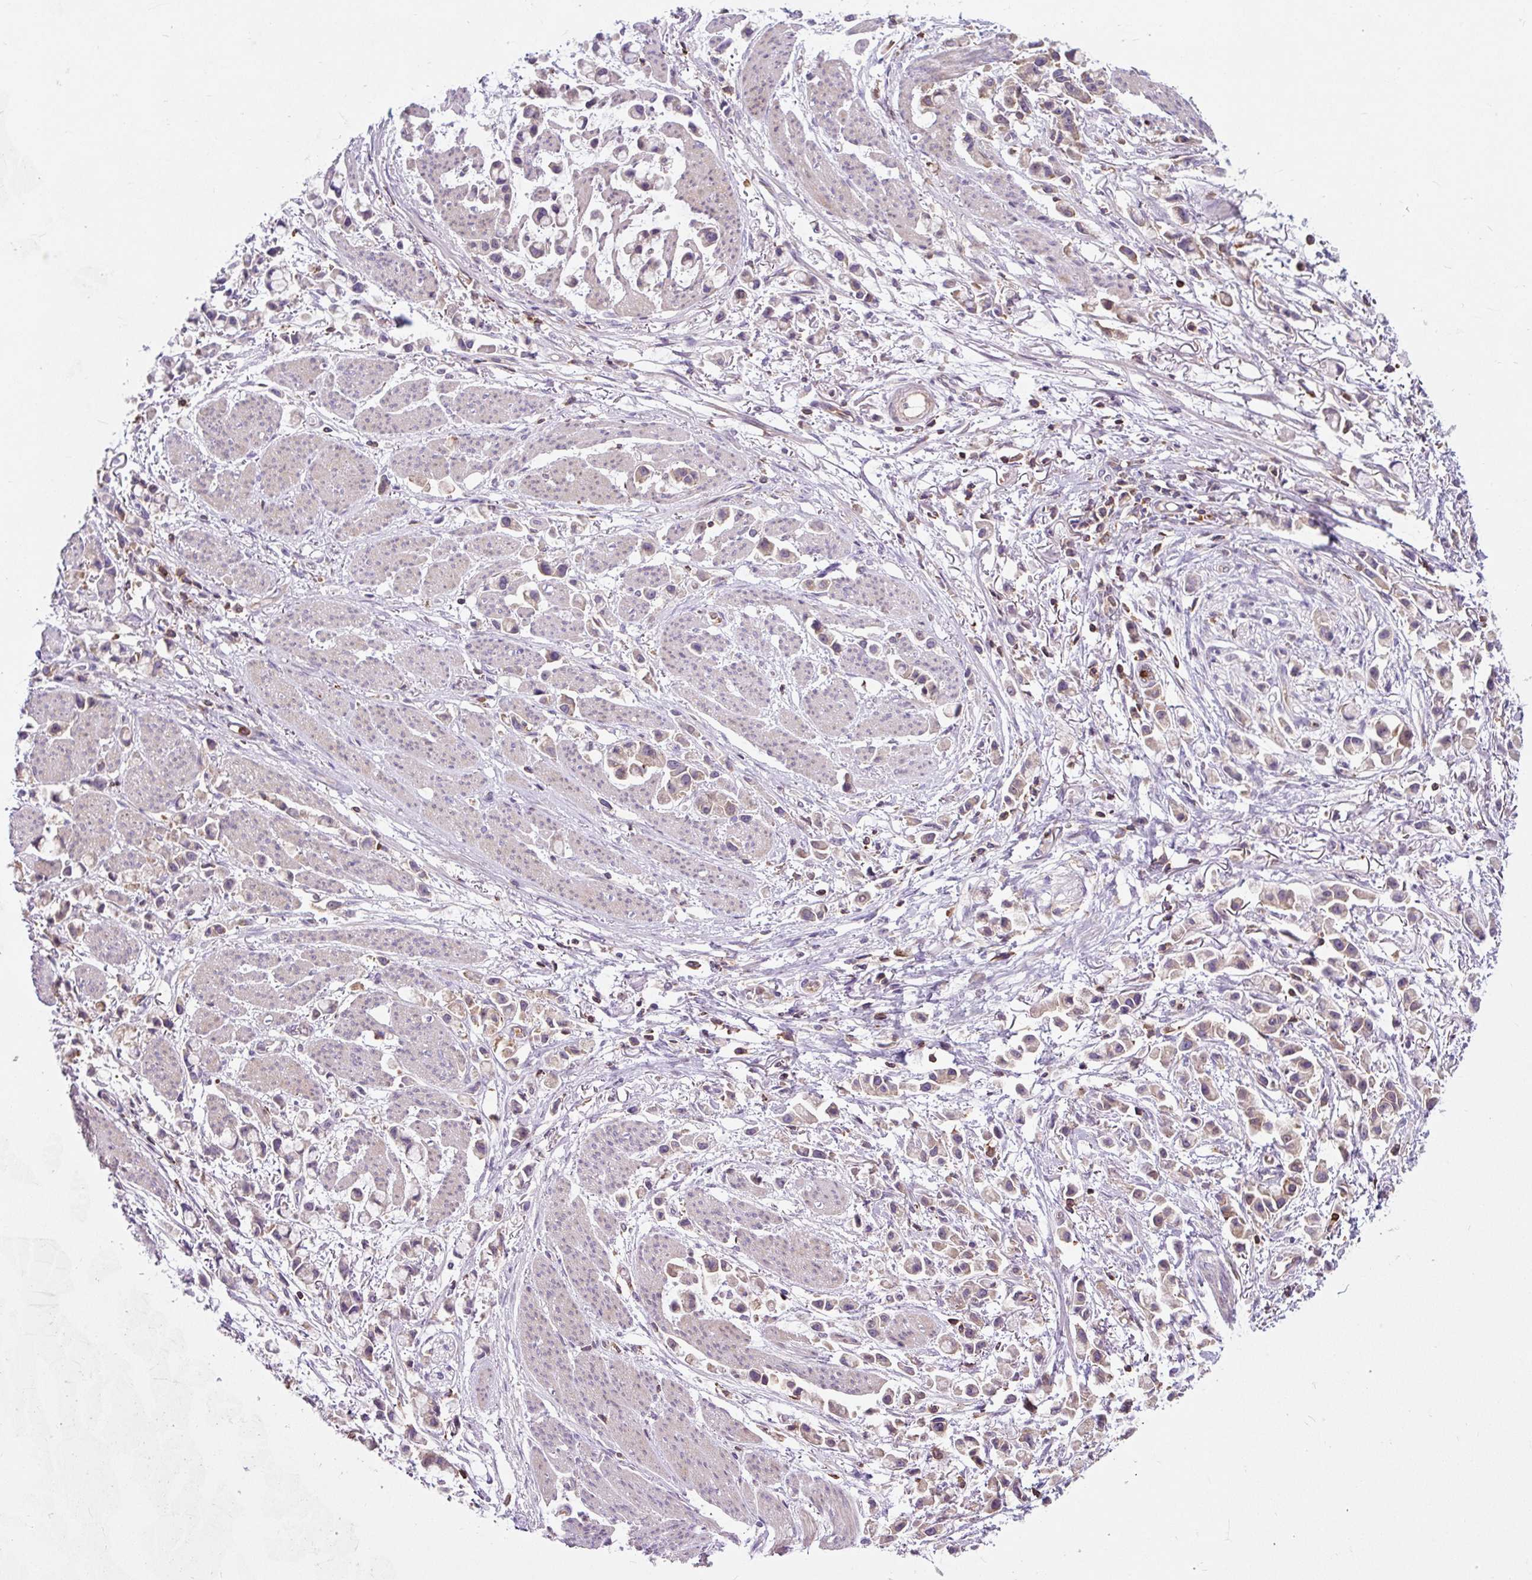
{"staining": {"intensity": "weak", "quantity": "25%-75%", "location": "cytoplasmic/membranous"}, "tissue": "stomach cancer", "cell_type": "Tumor cells", "image_type": "cancer", "snomed": [{"axis": "morphology", "description": "Adenocarcinoma, NOS"}, {"axis": "topography", "description": "Stomach"}], "caption": "Protein expression analysis of stomach cancer (adenocarcinoma) exhibits weak cytoplasmic/membranous staining in approximately 25%-75% of tumor cells.", "gene": "CISD3", "patient": {"sex": "female", "age": 81}}